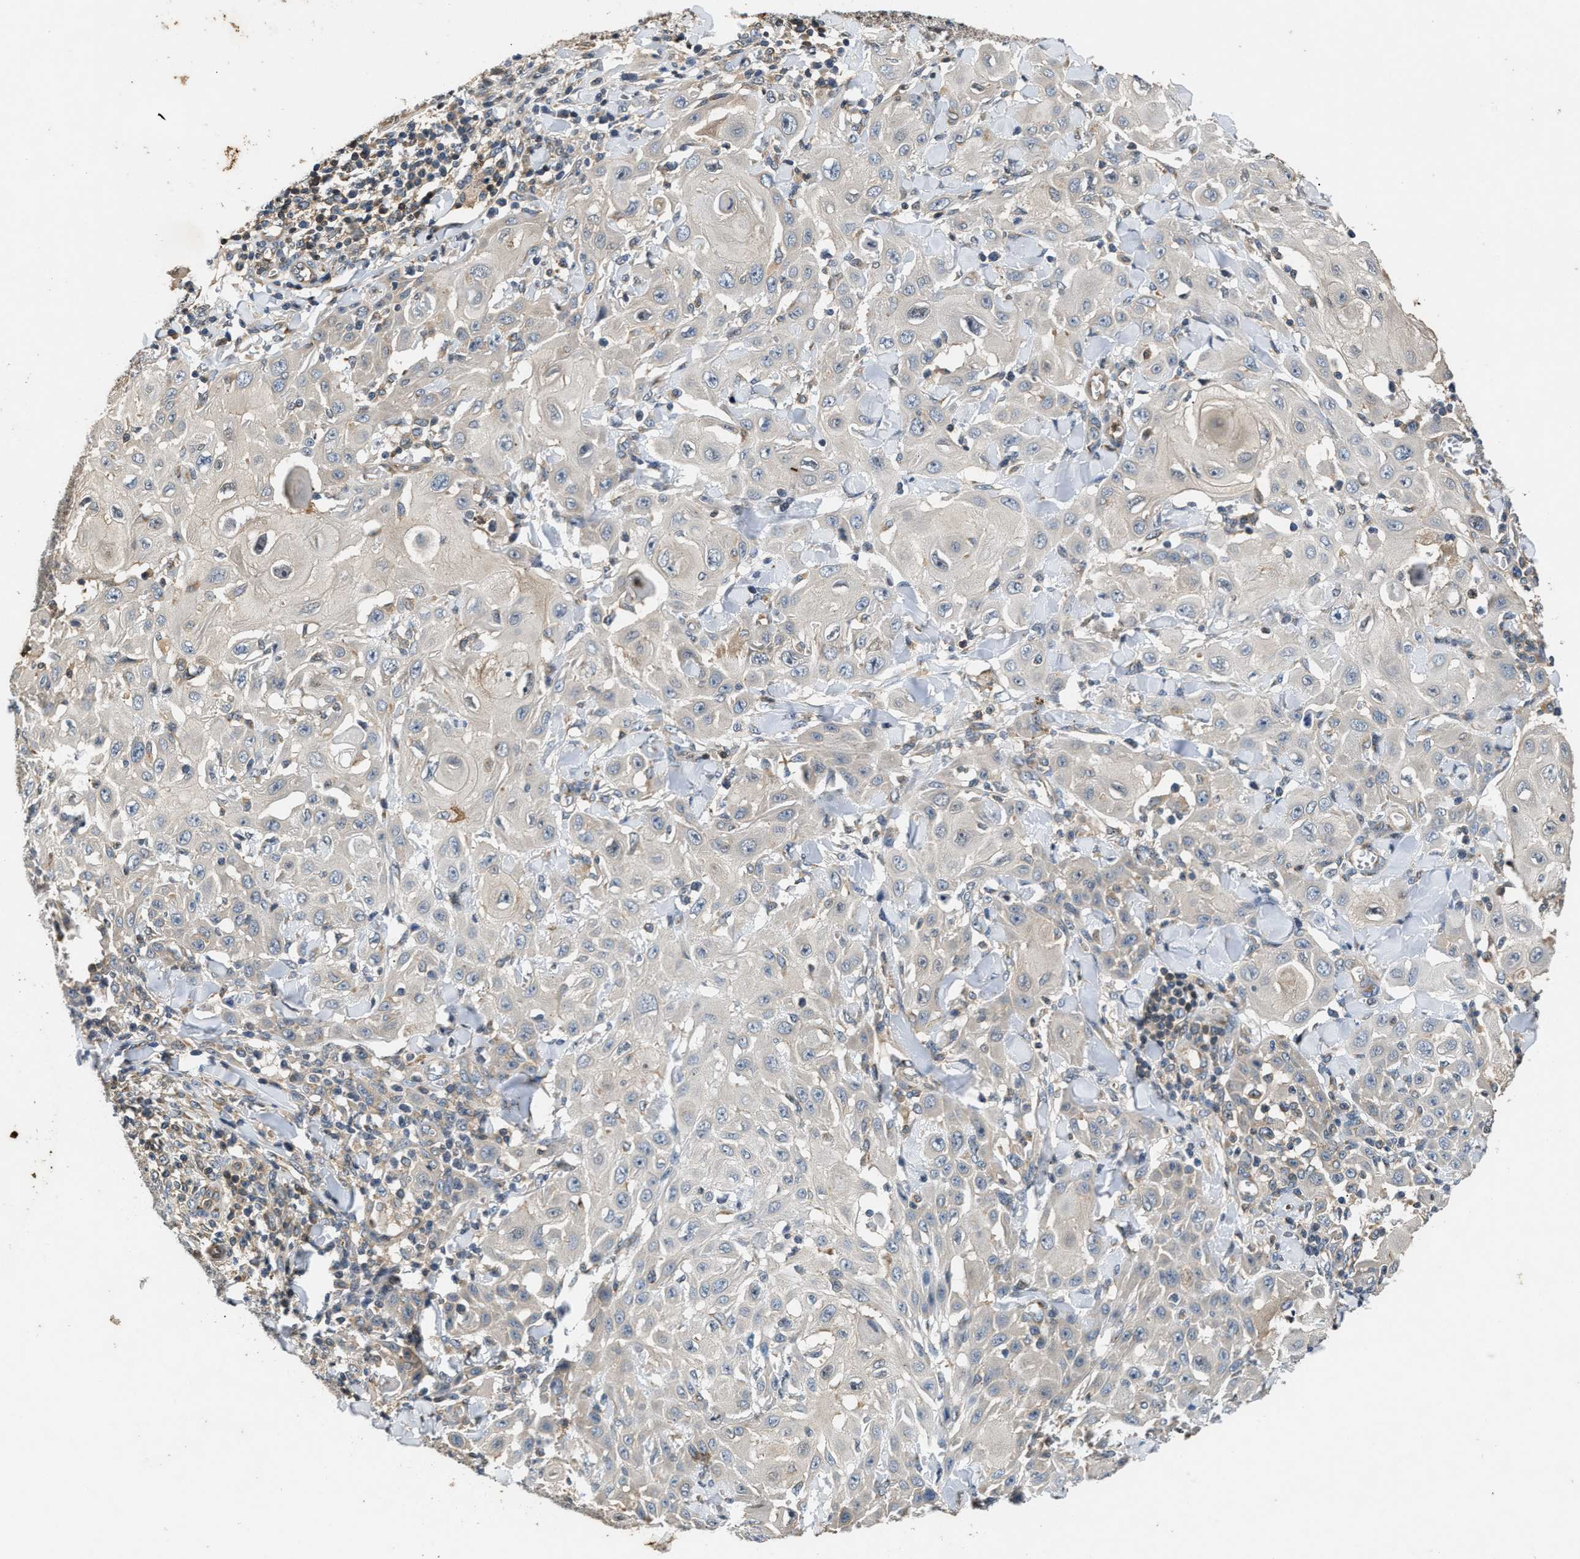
{"staining": {"intensity": "negative", "quantity": "none", "location": "none"}, "tissue": "skin cancer", "cell_type": "Tumor cells", "image_type": "cancer", "snomed": [{"axis": "morphology", "description": "Squamous cell carcinoma, NOS"}, {"axis": "topography", "description": "Skin"}], "caption": "This is an immunohistochemistry (IHC) micrograph of skin cancer (squamous cell carcinoma). There is no staining in tumor cells.", "gene": "CHUK", "patient": {"sex": "male", "age": 24}}